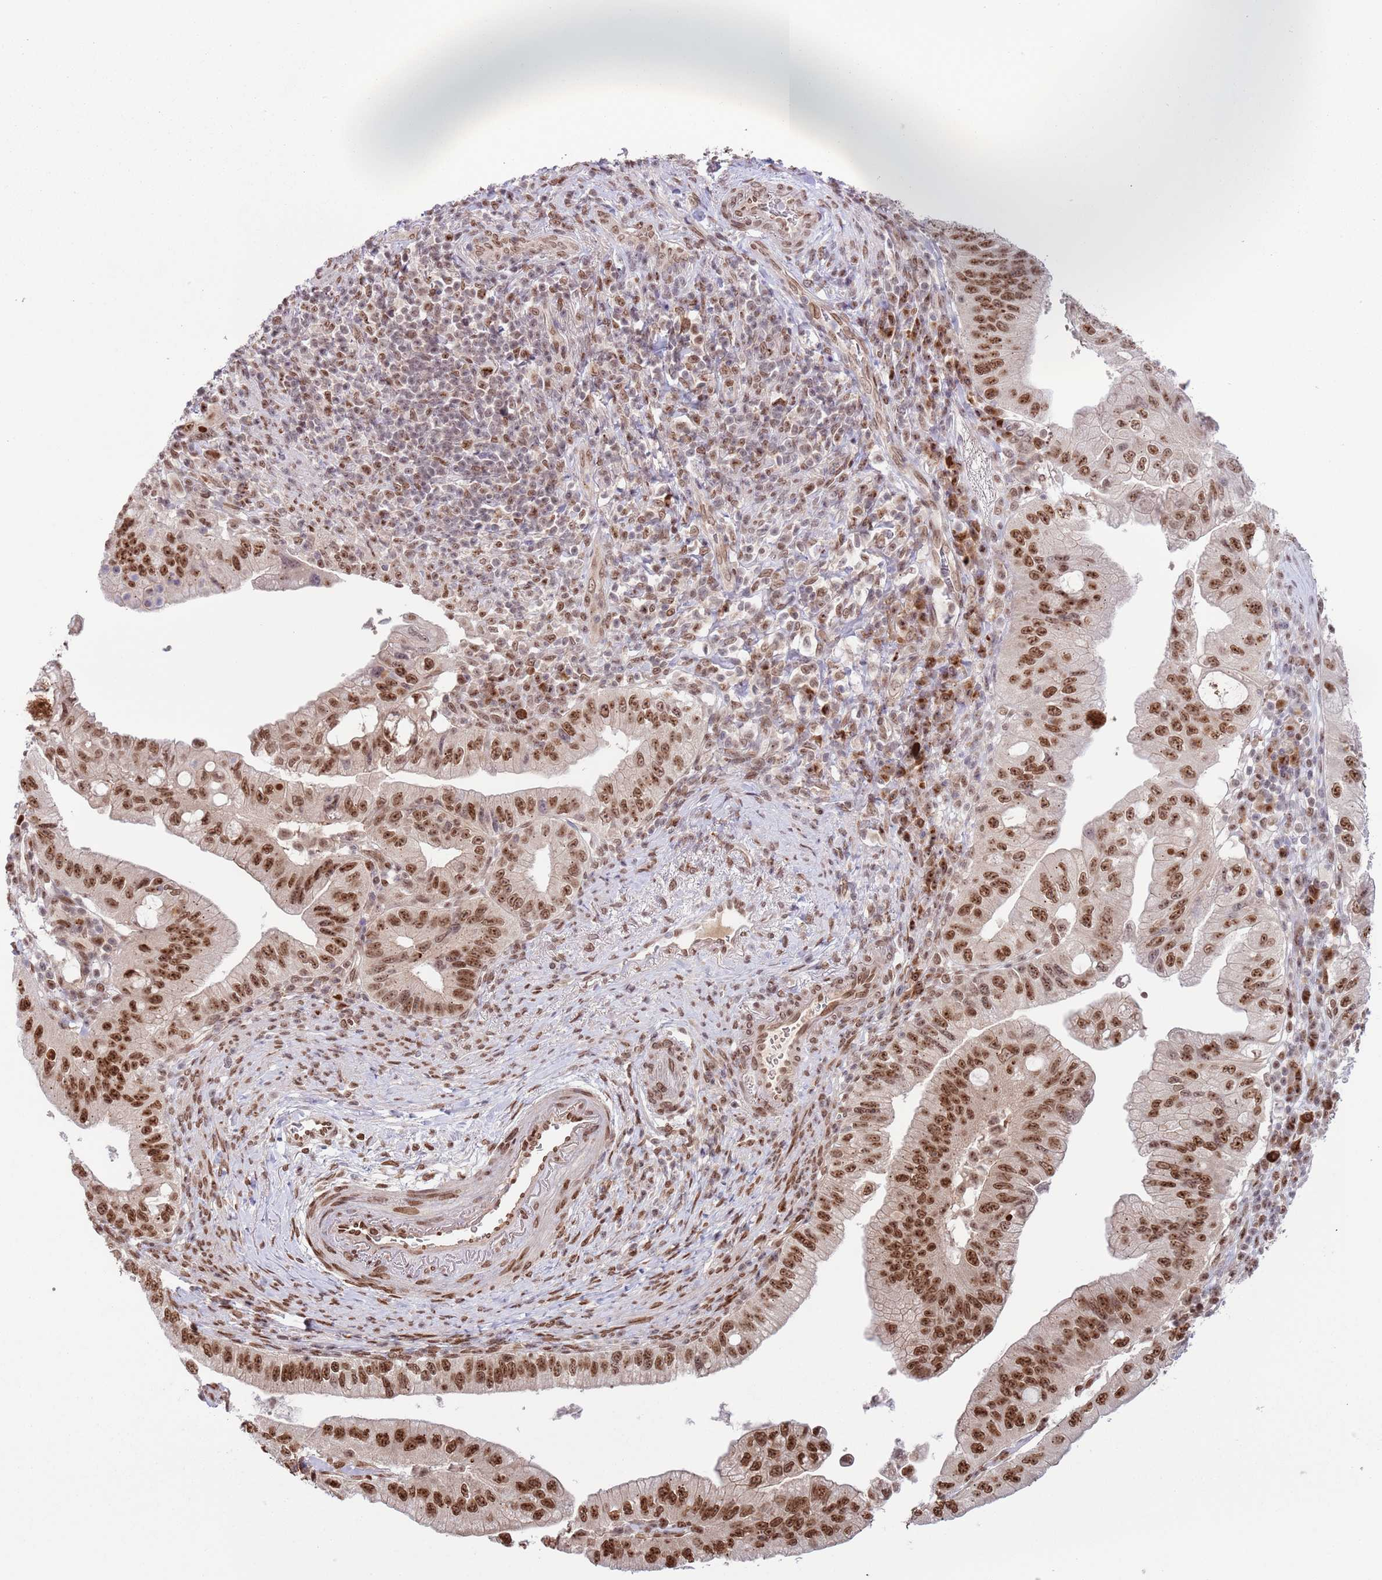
{"staining": {"intensity": "moderate", "quantity": ">75%", "location": "cytoplasmic/membranous,nuclear"}, "tissue": "pancreatic cancer", "cell_type": "Tumor cells", "image_type": "cancer", "snomed": [{"axis": "morphology", "description": "Adenocarcinoma, NOS"}, {"axis": "topography", "description": "Pancreas"}], "caption": "IHC staining of pancreatic cancer (adenocarcinoma), which demonstrates medium levels of moderate cytoplasmic/membranous and nuclear staining in about >75% of tumor cells indicating moderate cytoplasmic/membranous and nuclear protein positivity. The staining was performed using DAB (brown) for protein detection and nuclei were counterstained in hematoxylin (blue).", "gene": "SIPA1L3", "patient": {"sex": "male", "age": 70}}